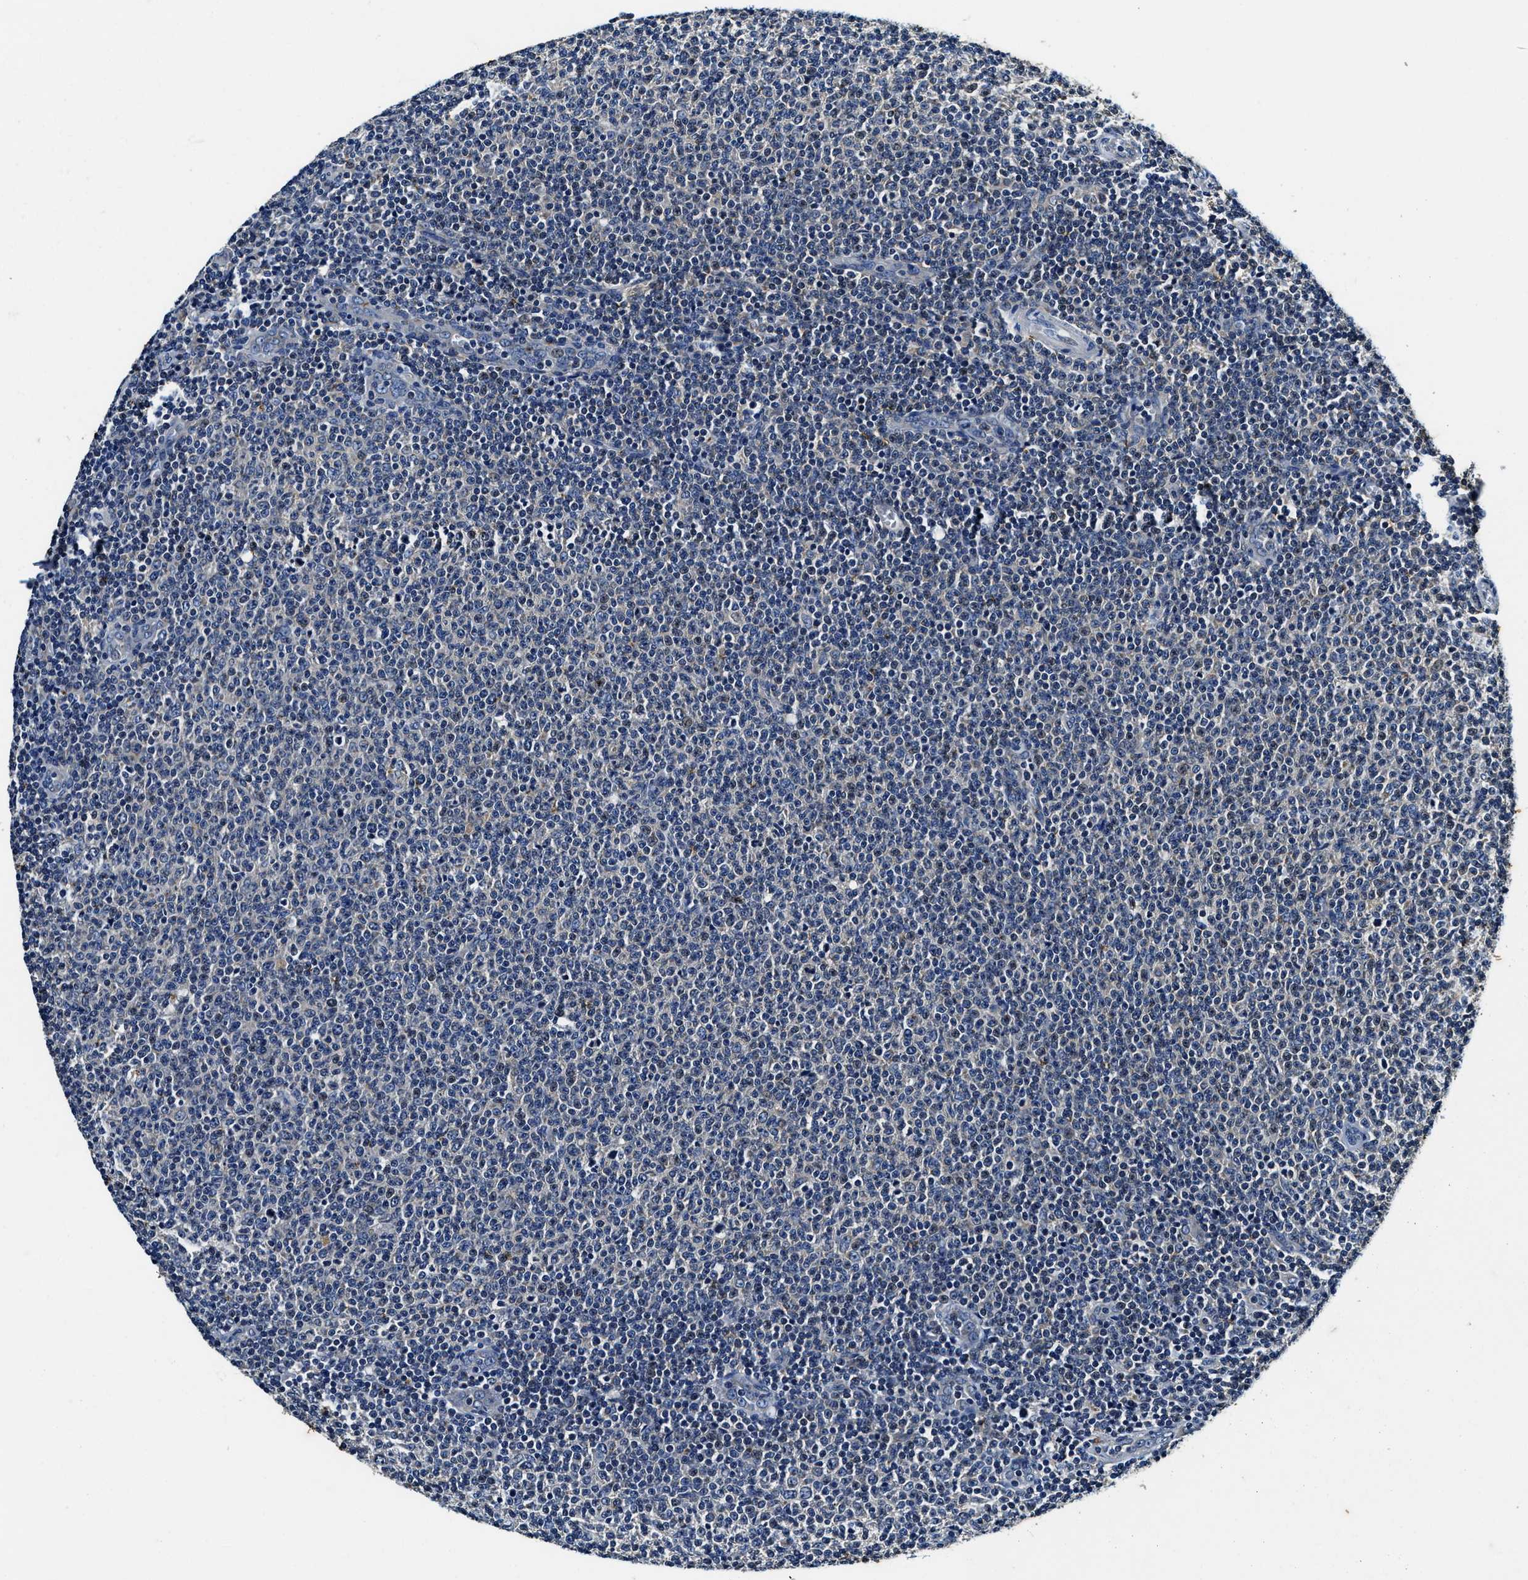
{"staining": {"intensity": "negative", "quantity": "none", "location": "none"}, "tissue": "lymphoma", "cell_type": "Tumor cells", "image_type": "cancer", "snomed": [{"axis": "morphology", "description": "Malignant lymphoma, non-Hodgkin's type, Low grade"}, {"axis": "topography", "description": "Lymph node"}], "caption": "Immunohistochemistry of lymphoma demonstrates no staining in tumor cells.", "gene": "PI4KB", "patient": {"sex": "male", "age": 66}}